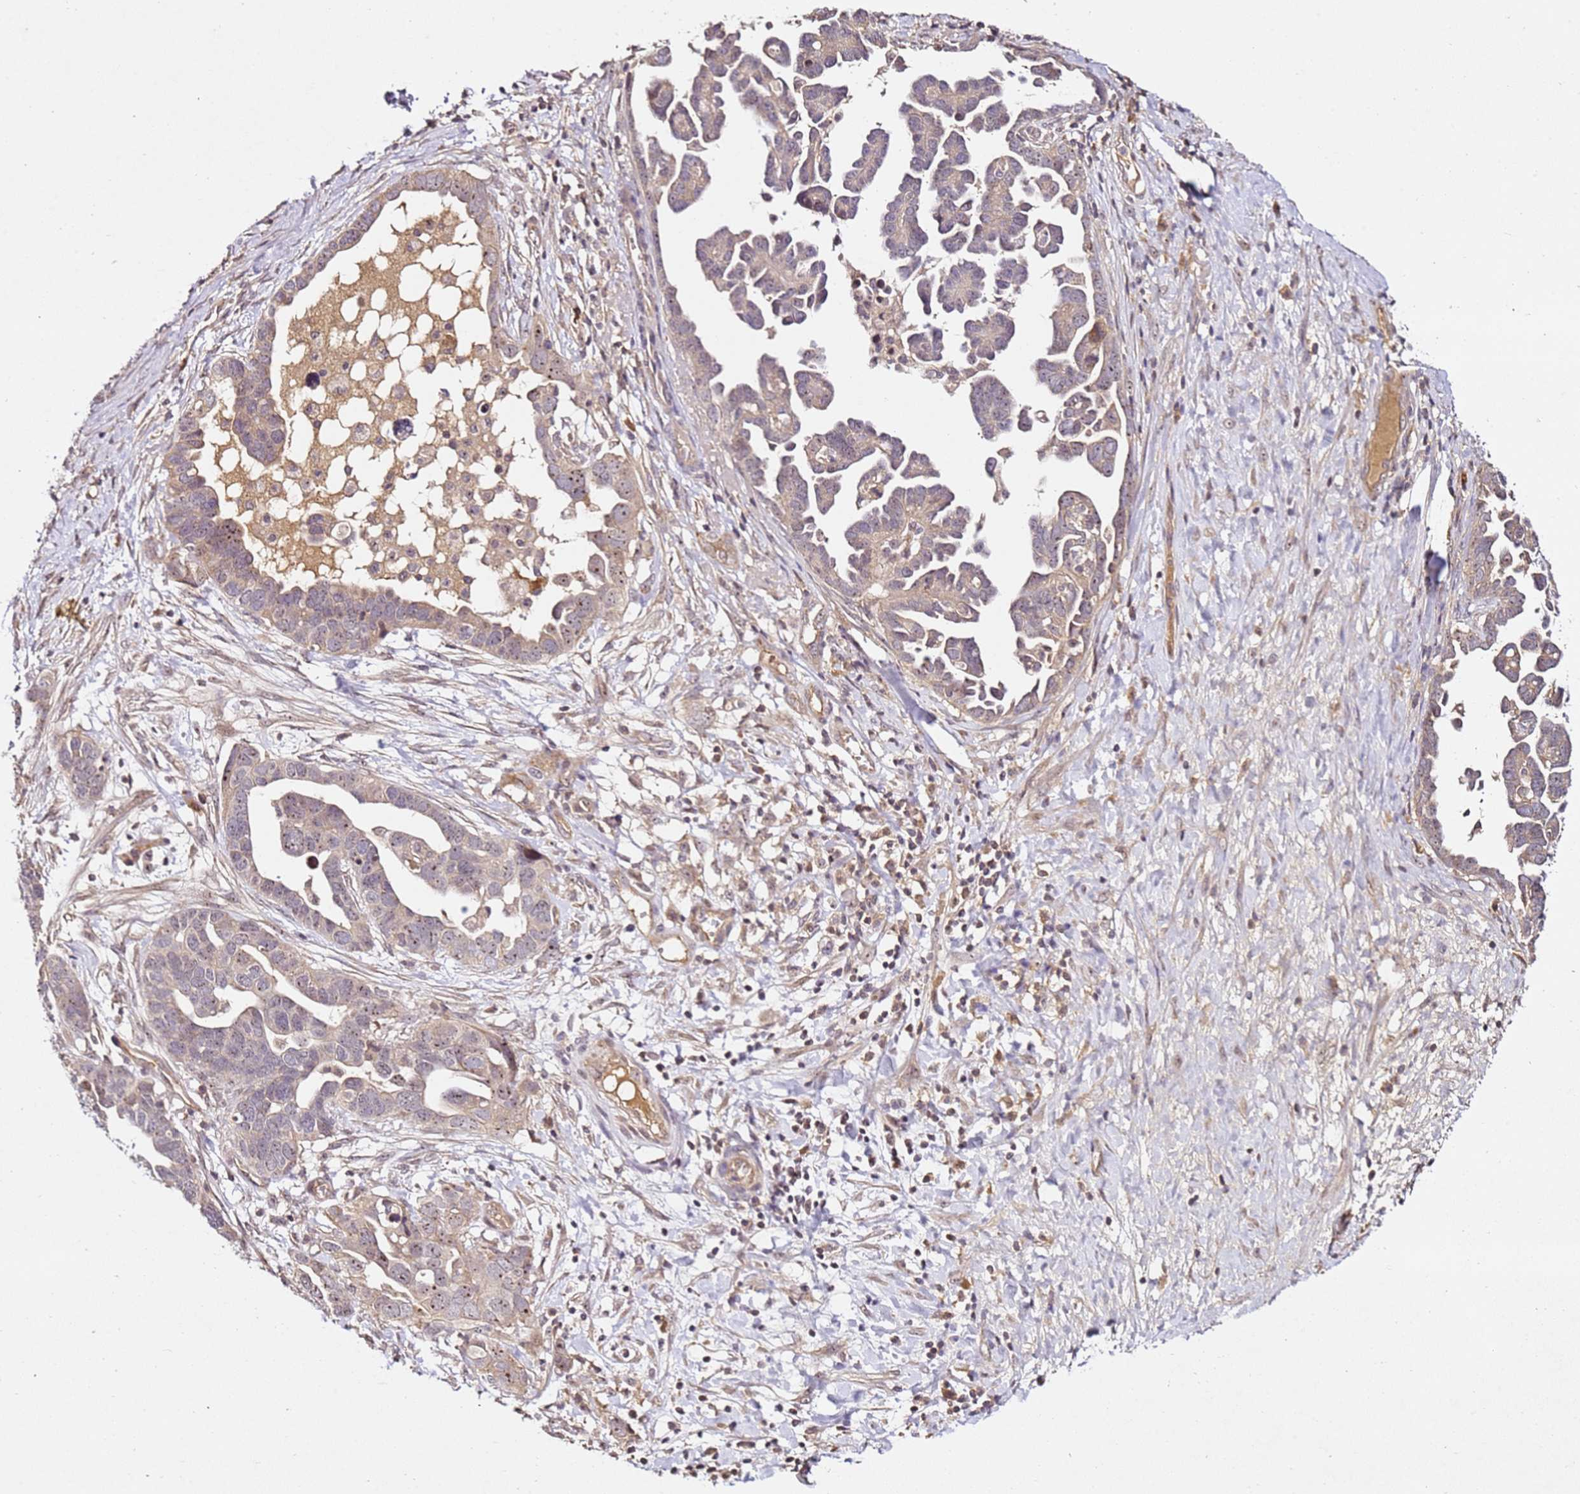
{"staining": {"intensity": "weak", "quantity": ">75%", "location": "cytoplasmic/membranous,nuclear"}, "tissue": "ovarian cancer", "cell_type": "Tumor cells", "image_type": "cancer", "snomed": [{"axis": "morphology", "description": "Cystadenocarcinoma, serous, NOS"}, {"axis": "topography", "description": "Ovary"}], "caption": "IHC of human ovarian cancer displays low levels of weak cytoplasmic/membranous and nuclear expression in about >75% of tumor cells.", "gene": "DDX27", "patient": {"sex": "female", "age": 54}}